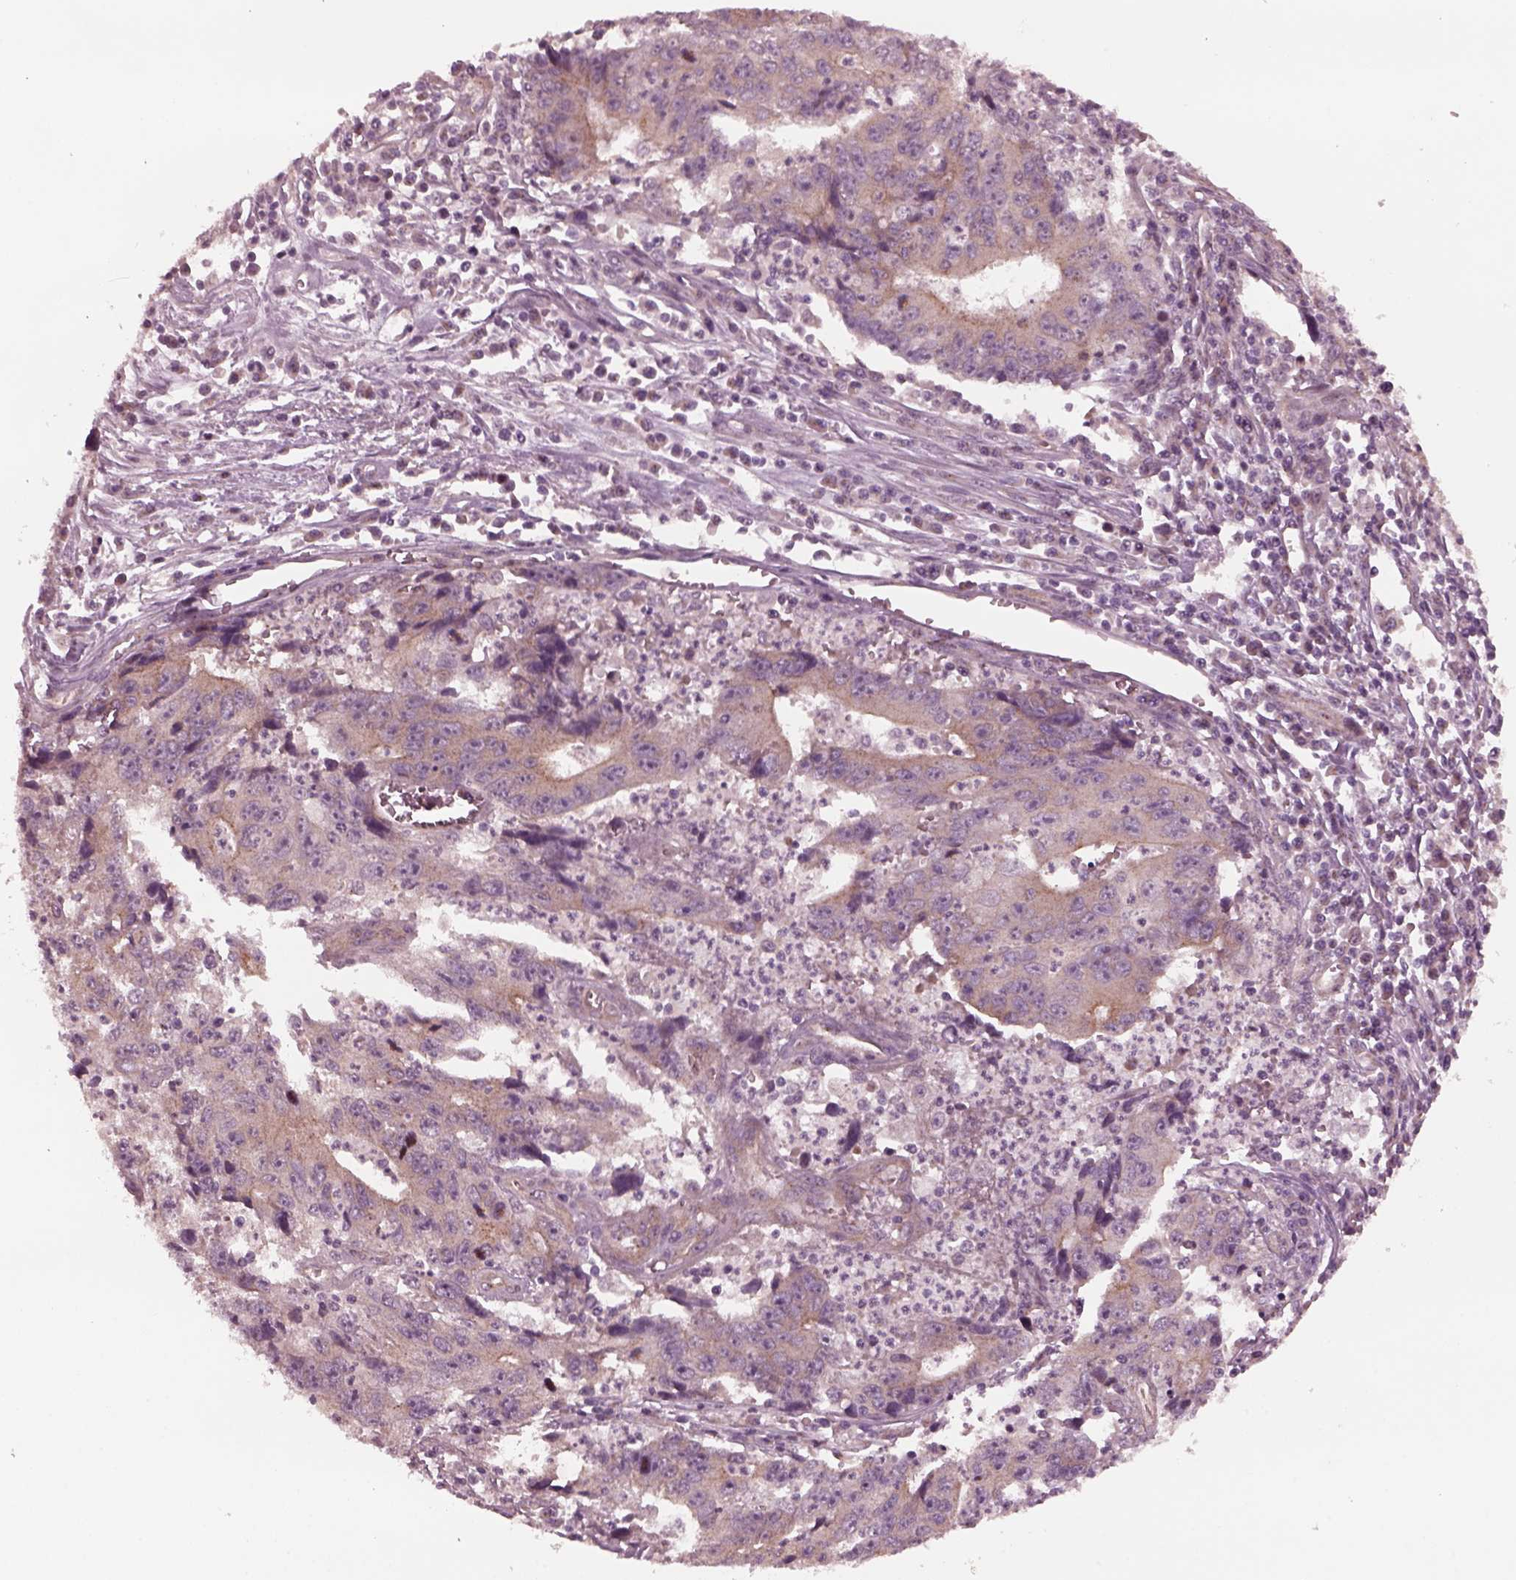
{"staining": {"intensity": "moderate", "quantity": ">75%", "location": "cytoplasmic/membranous"}, "tissue": "liver cancer", "cell_type": "Tumor cells", "image_type": "cancer", "snomed": [{"axis": "morphology", "description": "Cholangiocarcinoma"}, {"axis": "topography", "description": "Liver"}], "caption": "Immunohistochemical staining of human liver cholangiocarcinoma demonstrates moderate cytoplasmic/membranous protein positivity in approximately >75% of tumor cells.", "gene": "TUBG1", "patient": {"sex": "male", "age": 65}}